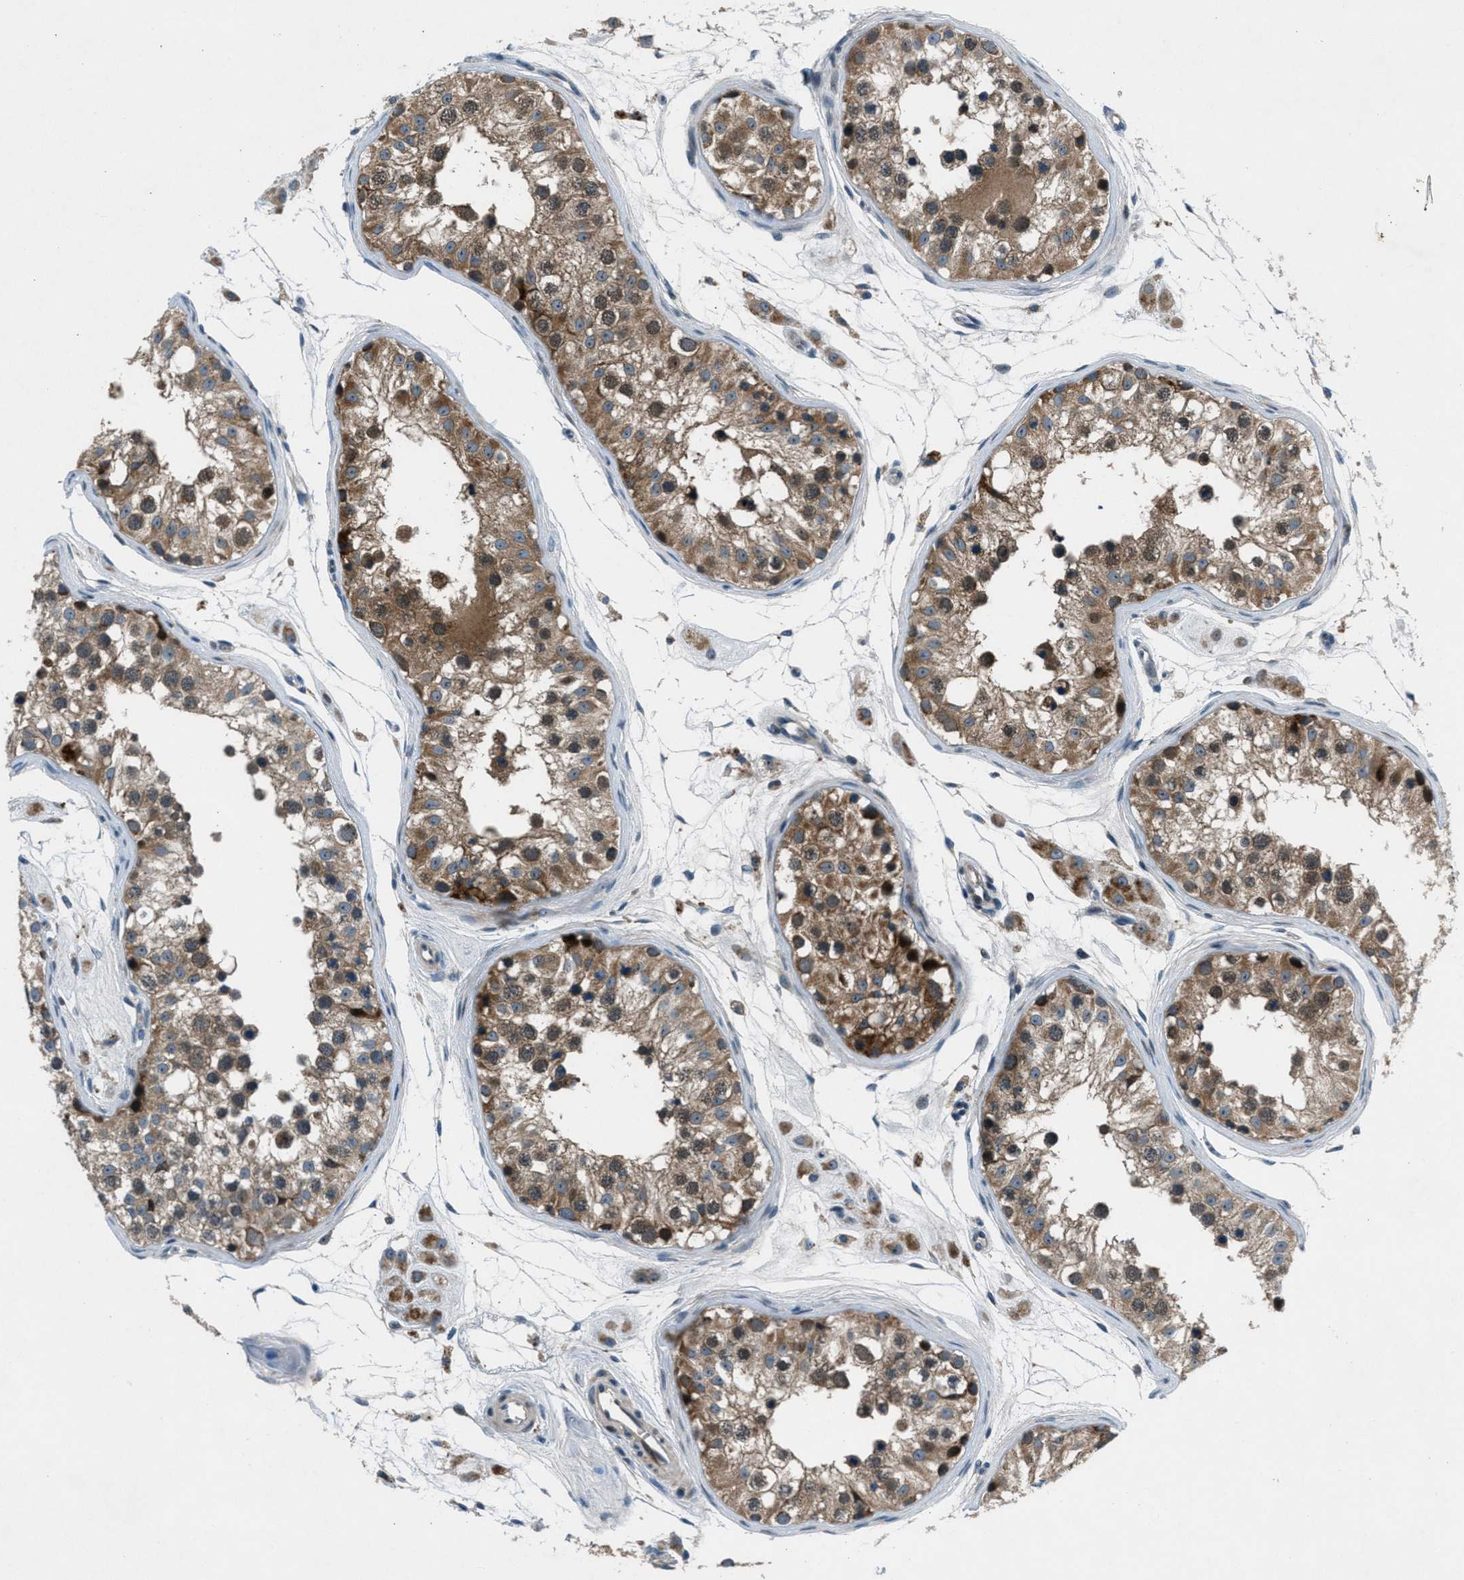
{"staining": {"intensity": "moderate", "quantity": ">75%", "location": "cytoplasmic/membranous"}, "tissue": "testis", "cell_type": "Cells in seminiferous ducts", "image_type": "normal", "snomed": [{"axis": "morphology", "description": "Normal tissue, NOS"}, {"axis": "morphology", "description": "Adenocarcinoma, metastatic, NOS"}, {"axis": "topography", "description": "Testis"}], "caption": "Testis stained with DAB immunohistochemistry reveals medium levels of moderate cytoplasmic/membranous staining in approximately >75% of cells in seminiferous ducts. The protein is shown in brown color, while the nuclei are stained blue.", "gene": "CLEC2D", "patient": {"sex": "male", "age": 26}}